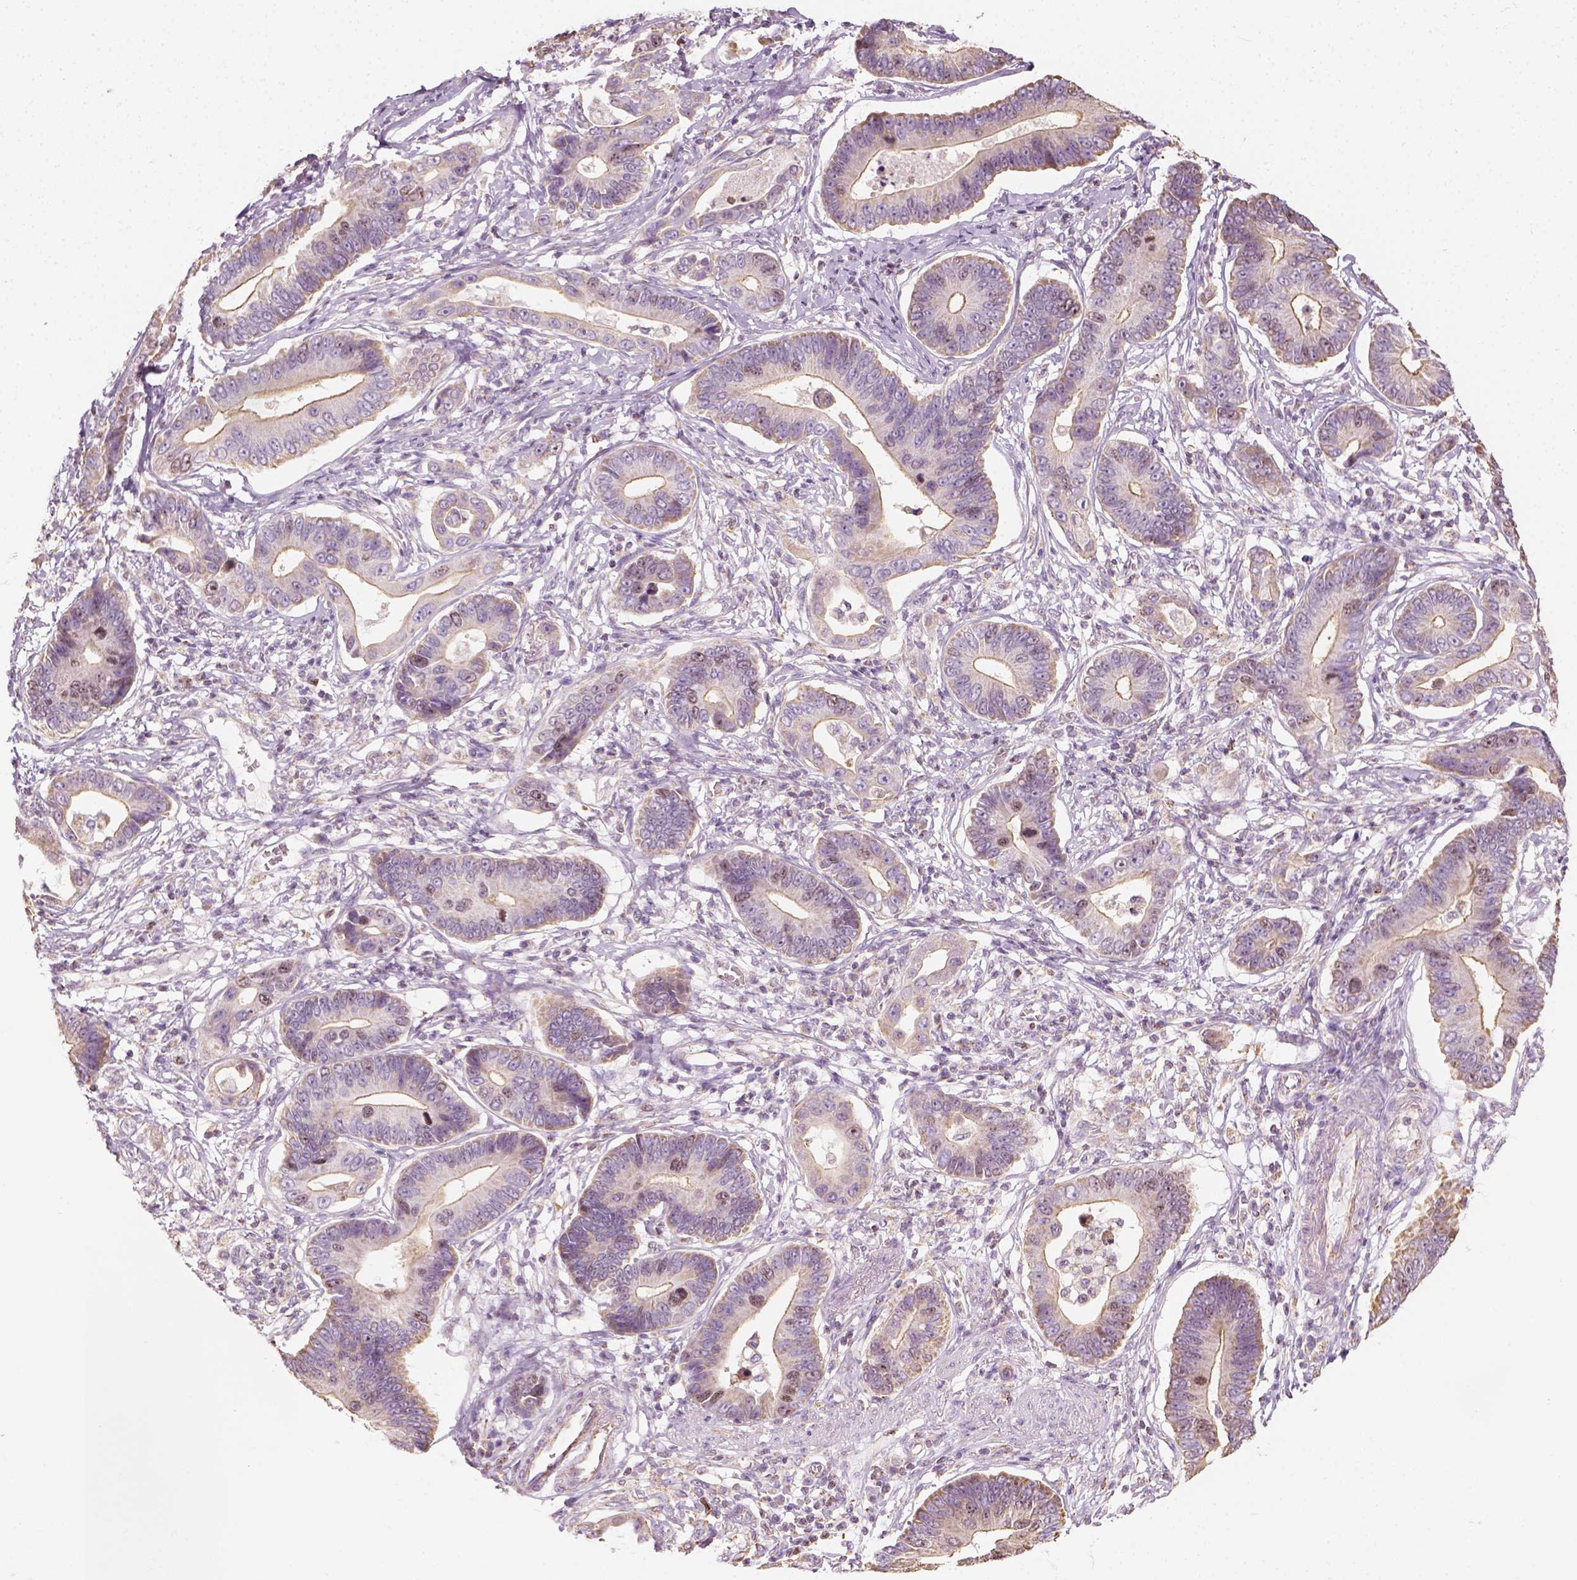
{"staining": {"intensity": "moderate", "quantity": ">75%", "location": "cytoplasmic/membranous"}, "tissue": "stomach cancer", "cell_type": "Tumor cells", "image_type": "cancer", "snomed": [{"axis": "morphology", "description": "Adenocarcinoma, NOS"}, {"axis": "topography", "description": "Stomach"}], "caption": "Immunohistochemical staining of stomach adenocarcinoma reveals moderate cytoplasmic/membranous protein expression in approximately >75% of tumor cells.", "gene": "LCA5", "patient": {"sex": "male", "age": 84}}